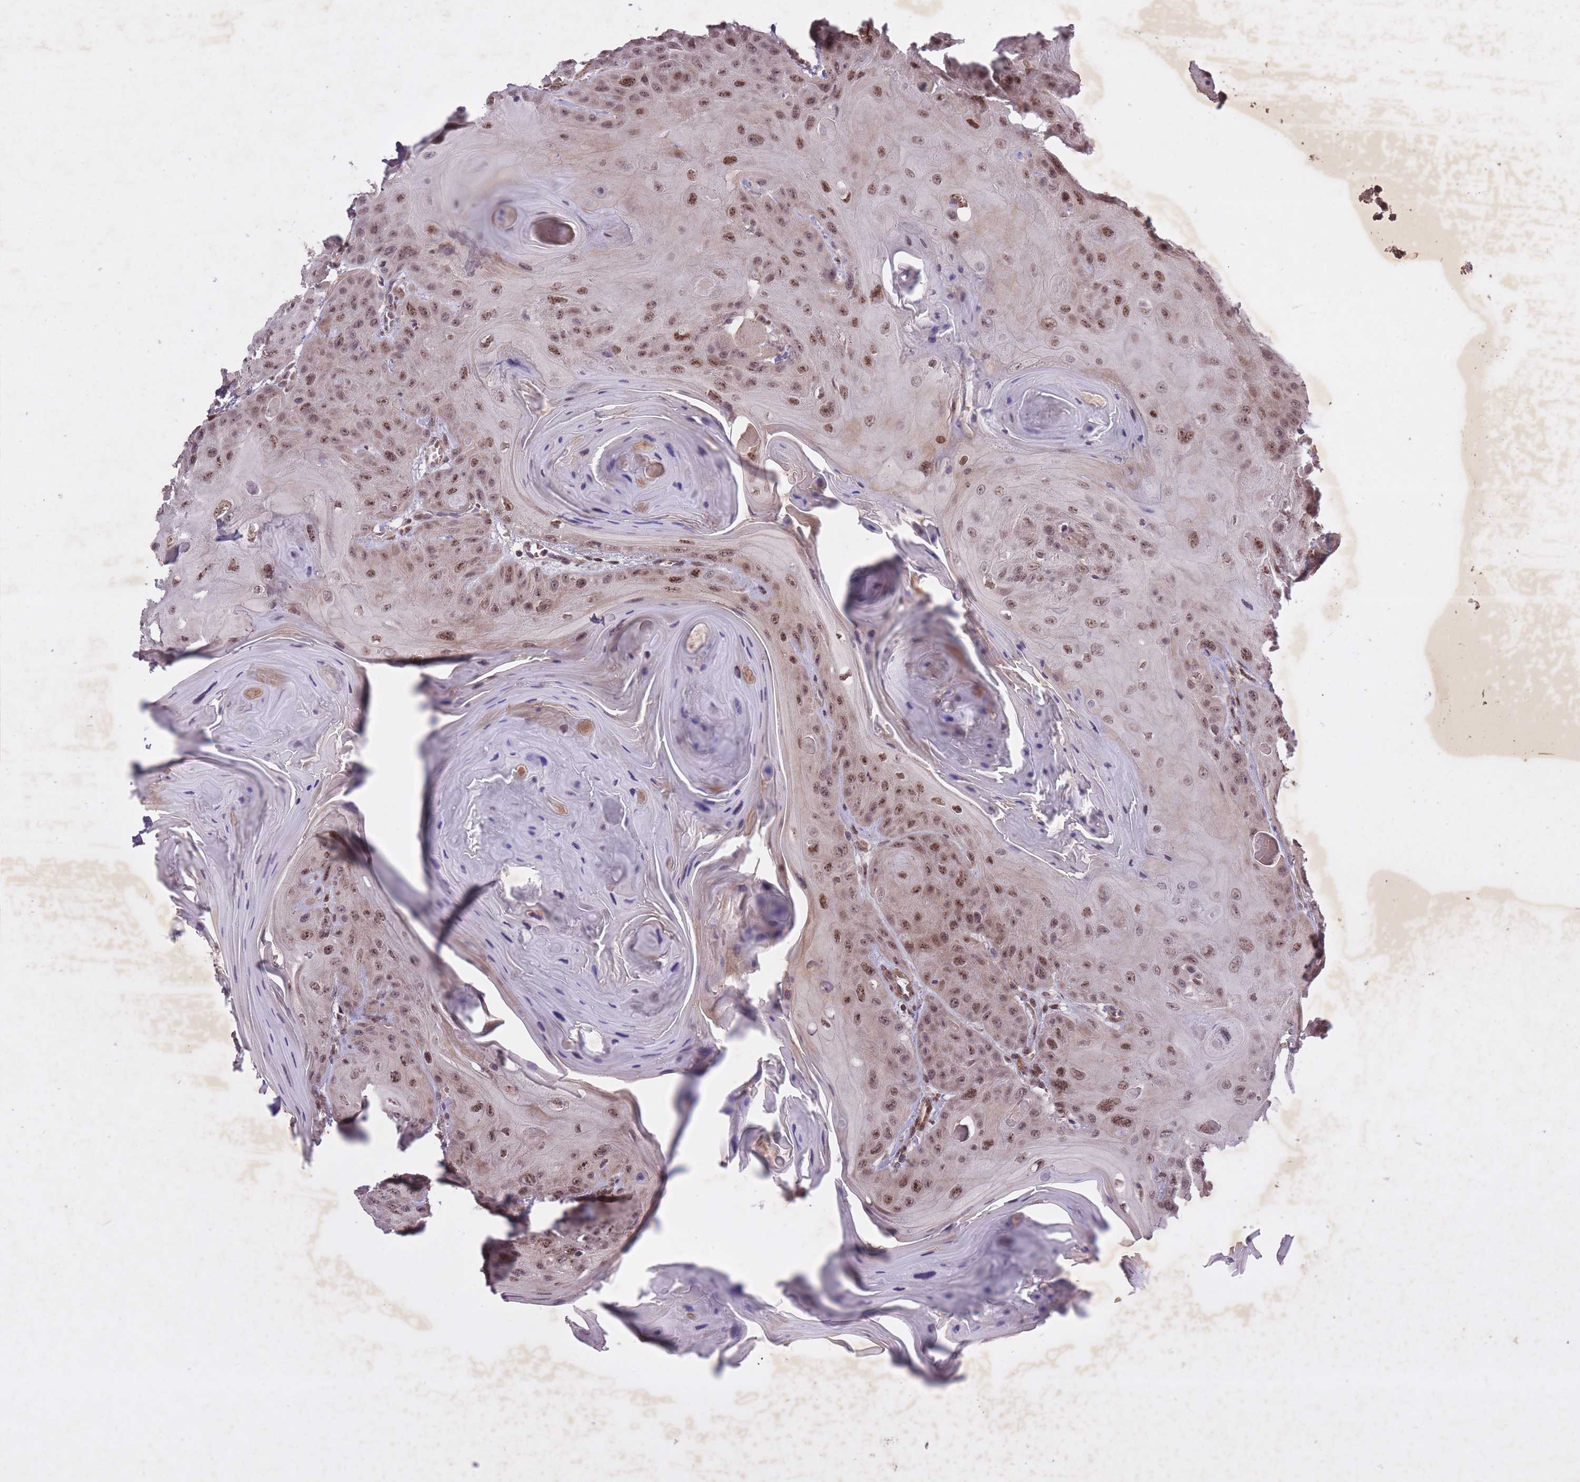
{"staining": {"intensity": "moderate", "quantity": ">75%", "location": "nuclear"}, "tissue": "head and neck cancer", "cell_type": "Tumor cells", "image_type": "cancer", "snomed": [{"axis": "morphology", "description": "Squamous cell carcinoma, NOS"}, {"axis": "topography", "description": "Head-Neck"}], "caption": "An immunohistochemistry (IHC) histopathology image of tumor tissue is shown. Protein staining in brown shows moderate nuclear positivity in head and neck cancer within tumor cells.", "gene": "CBX6", "patient": {"sex": "female", "age": 59}}